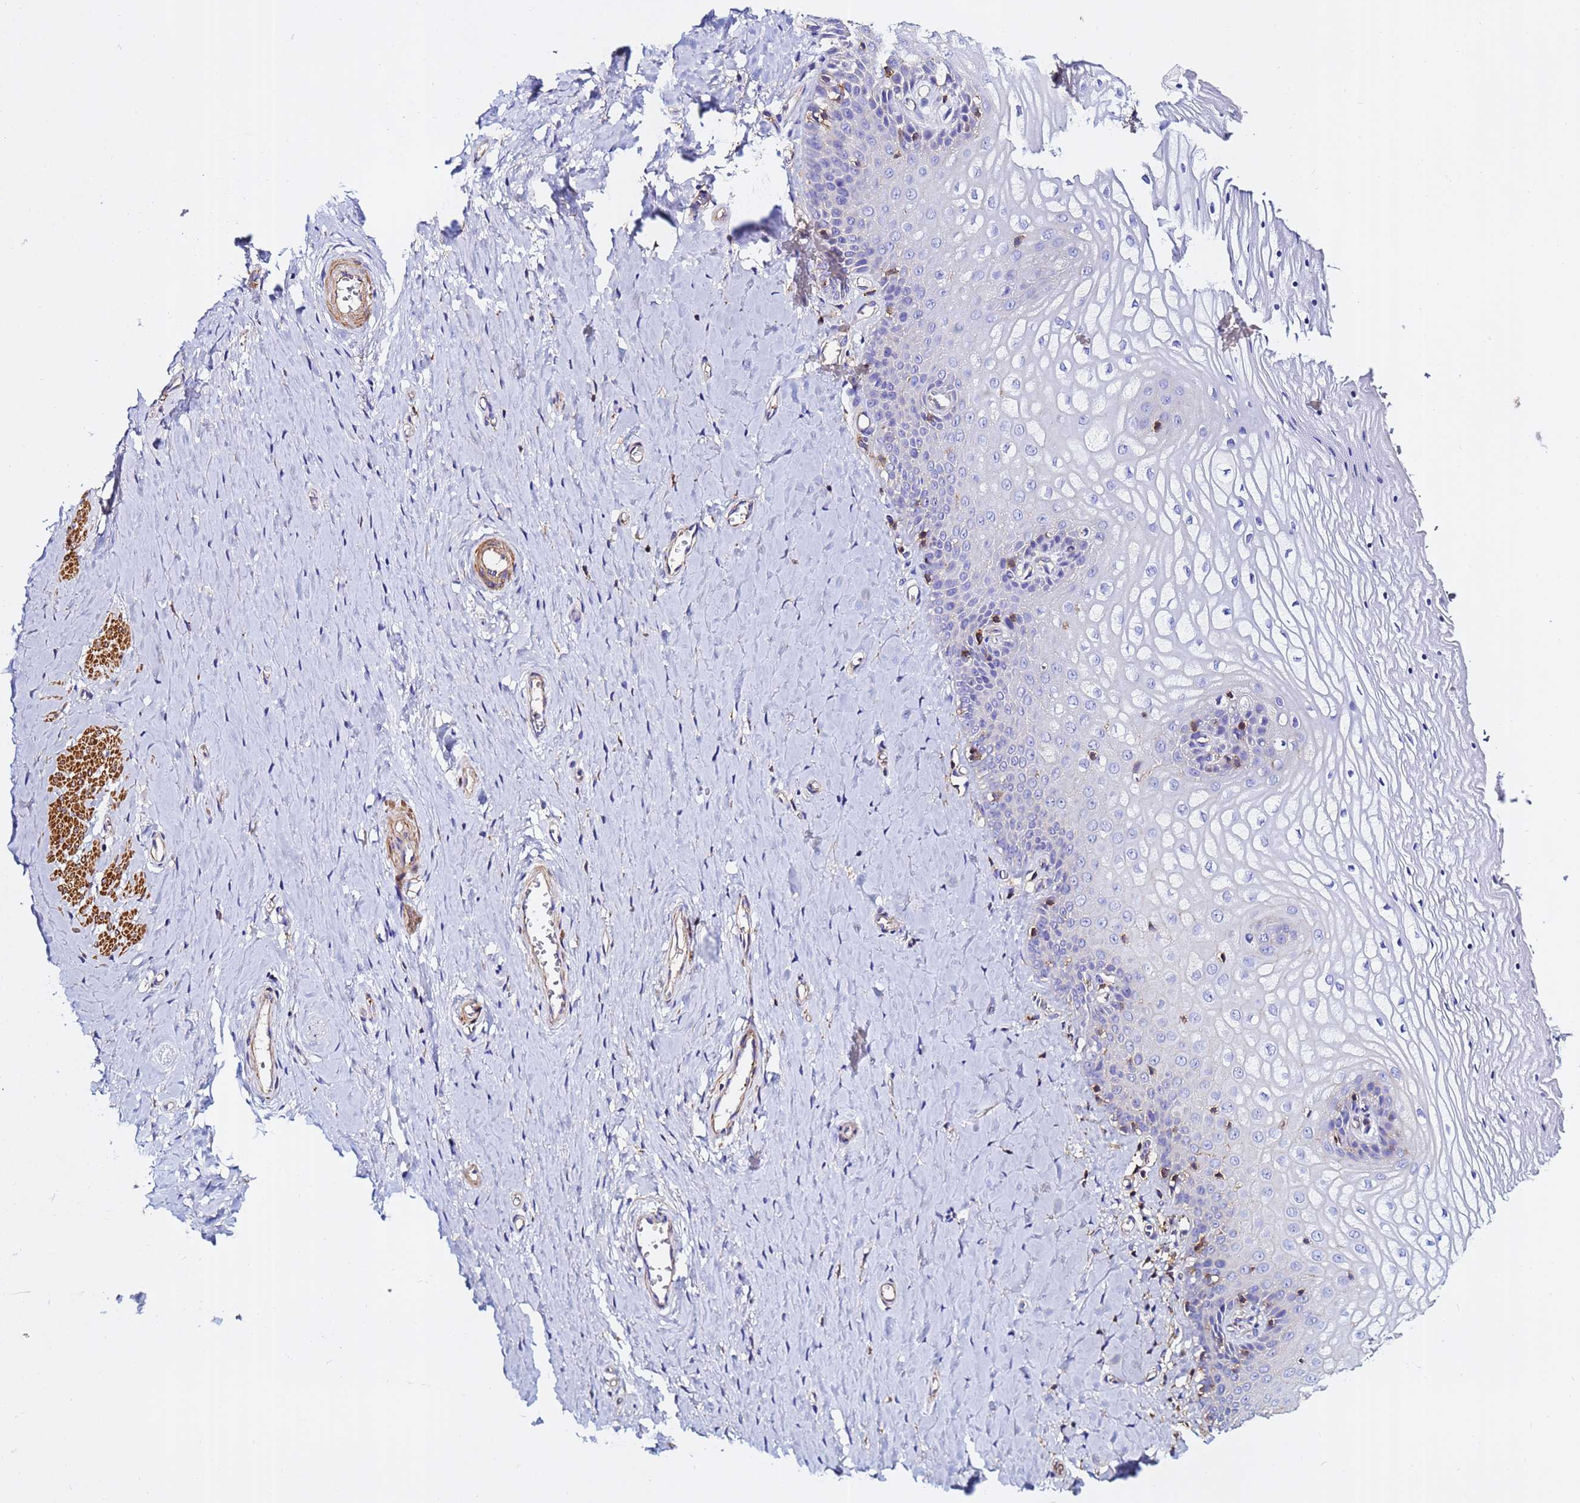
{"staining": {"intensity": "negative", "quantity": "none", "location": "none"}, "tissue": "vagina", "cell_type": "Squamous epithelial cells", "image_type": "normal", "snomed": [{"axis": "morphology", "description": "Normal tissue, NOS"}, {"axis": "topography", "description": "Vagina"}], "caption": "Immunohistochemistry (IHC) image of unremarkable human vagina stained for a protein (brown), which exhibits no expression in squamous epithelial cells.", "gene": "ACTA1", "patient": {"sex": "female", "age": 65}}